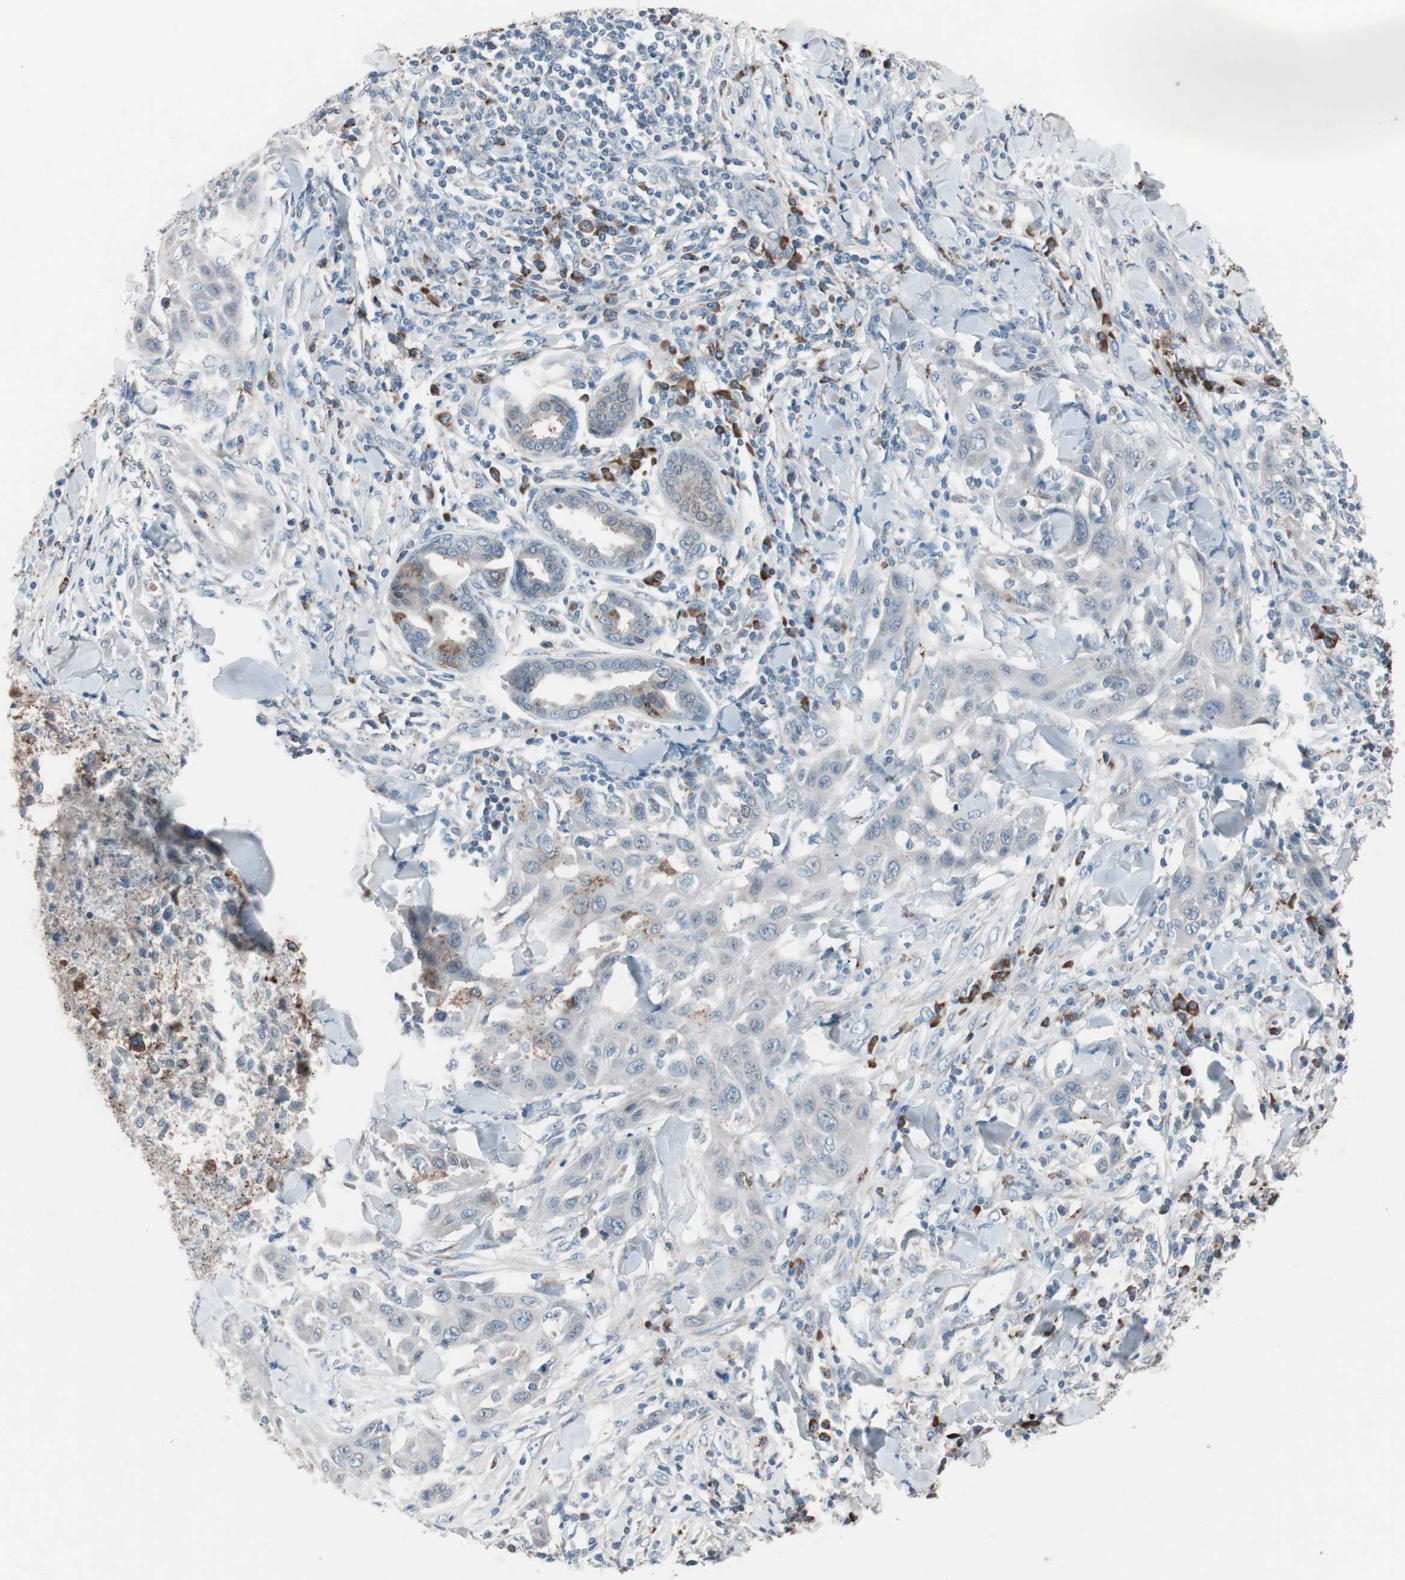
{"staining": {"intensity": "weak", "quantity": "<25%", "location": "cytoplasmic/membranous"}, "tissue": "skin cancer", "cell_type": "Tumor cells", "image_type": "cancer", "snomed": [{"axis": "morphology", "description": "Squamous cell carcinoma, NOS"}, {"axis": "topography", "description": "Skin"}], "caption": "Protein analysis of skin squamous cell carcinoma exhibits no significant positivity in tumor cells. Nuclei are stained in blue.", "gene": "GRB7", "patient": {"sex": "male", "age": 24}}